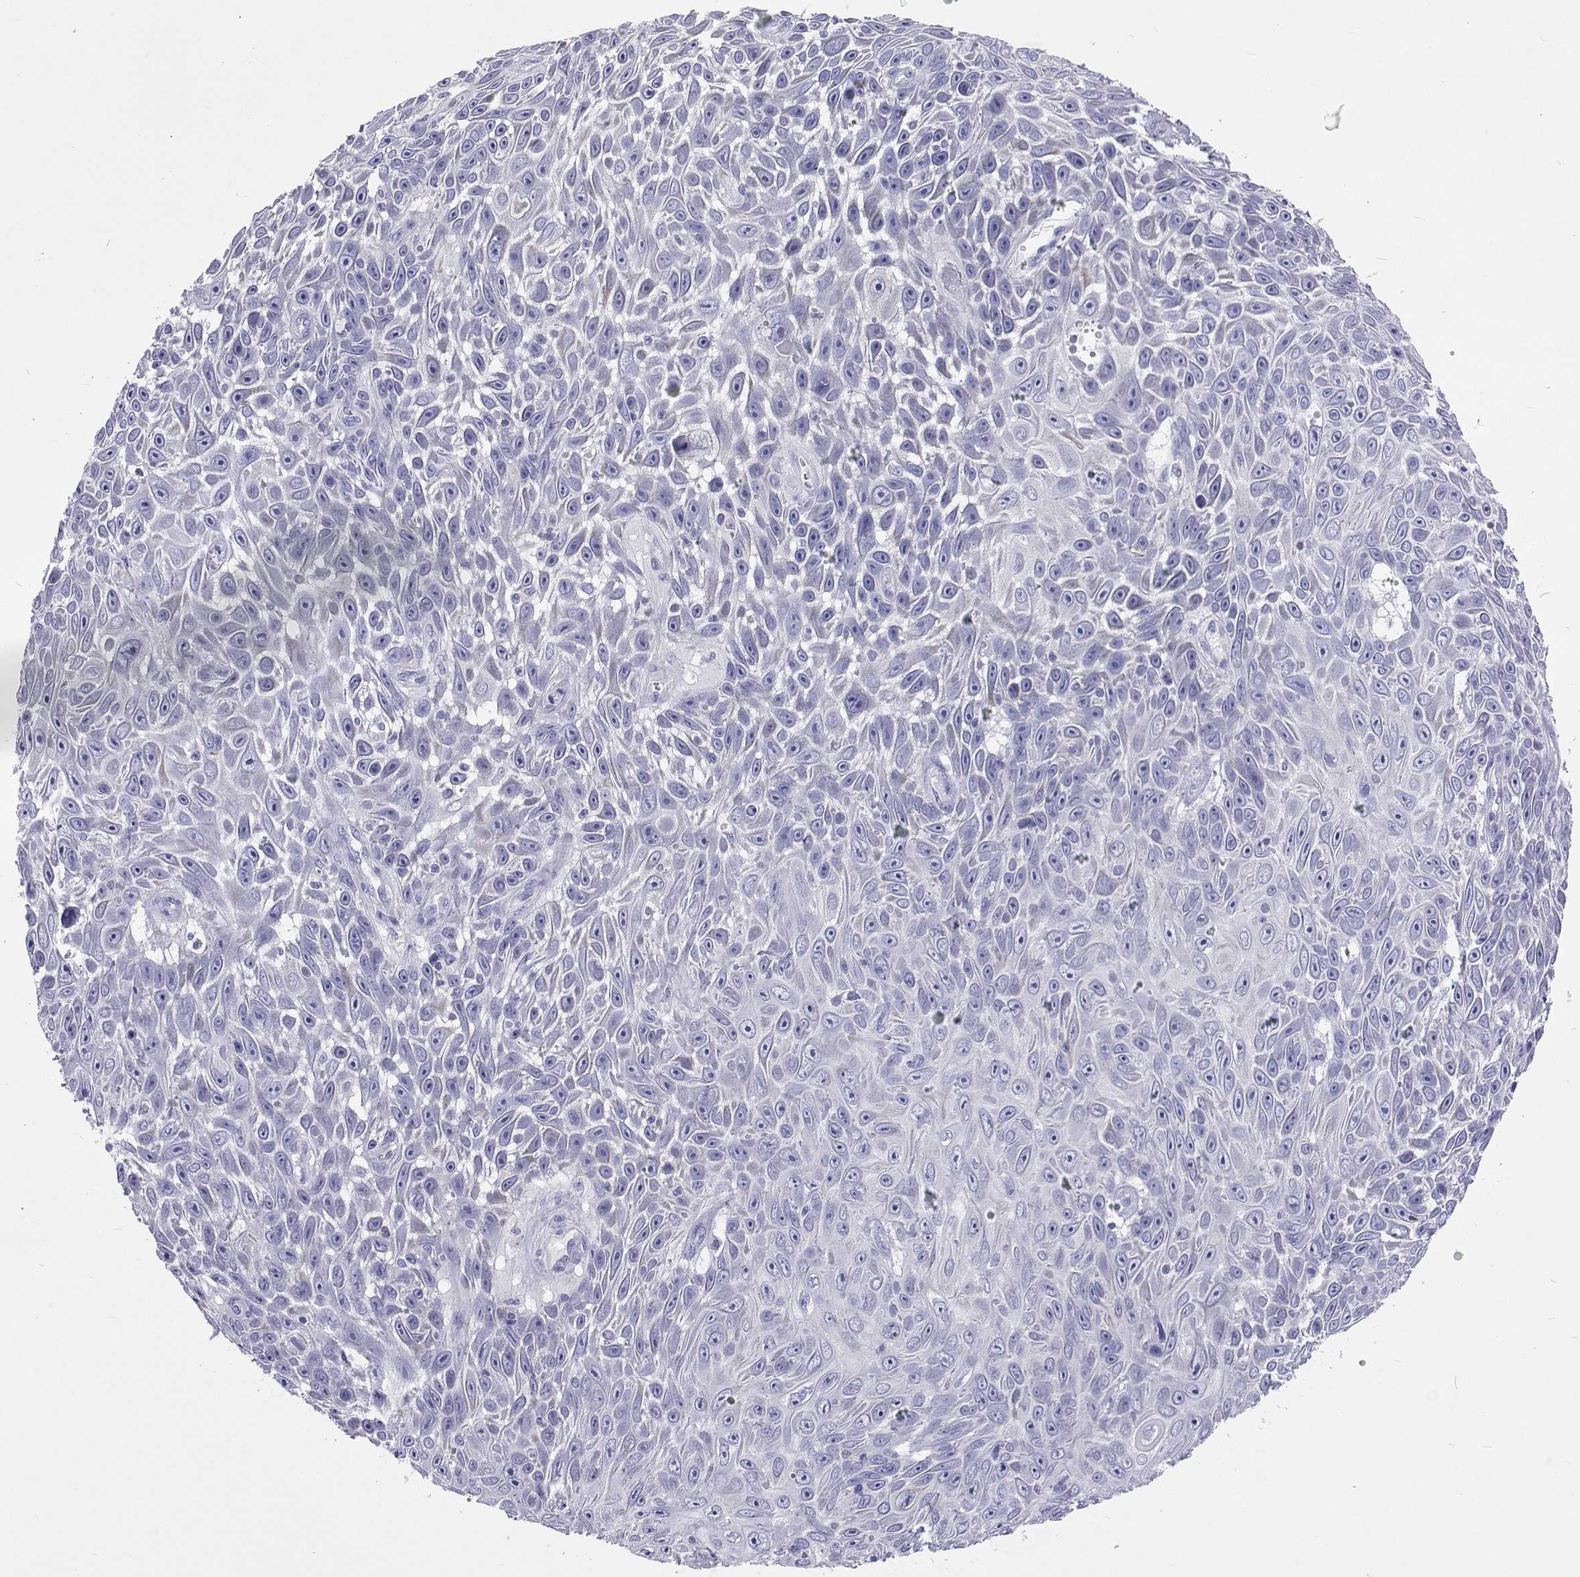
{"staining": {"intensity": "negative", "quantity": "none", "location": "none"}, "tissue": "skin cancer", "cell_type": "Tumor cells", "image_type": "cancer", "snomed": [{"axis": "morphology", "description": "Squamous cell carcinoma, NOS"}, {"axis": "topography", "description": "Skin"}], "caption": "Skin cancer (squamous cell carcinoma) was stained to show a protein in brown. There is no significant positivity in tumor cells.", "gene": "UMODL1", "patient": {"sex": "male", "age": 82}}